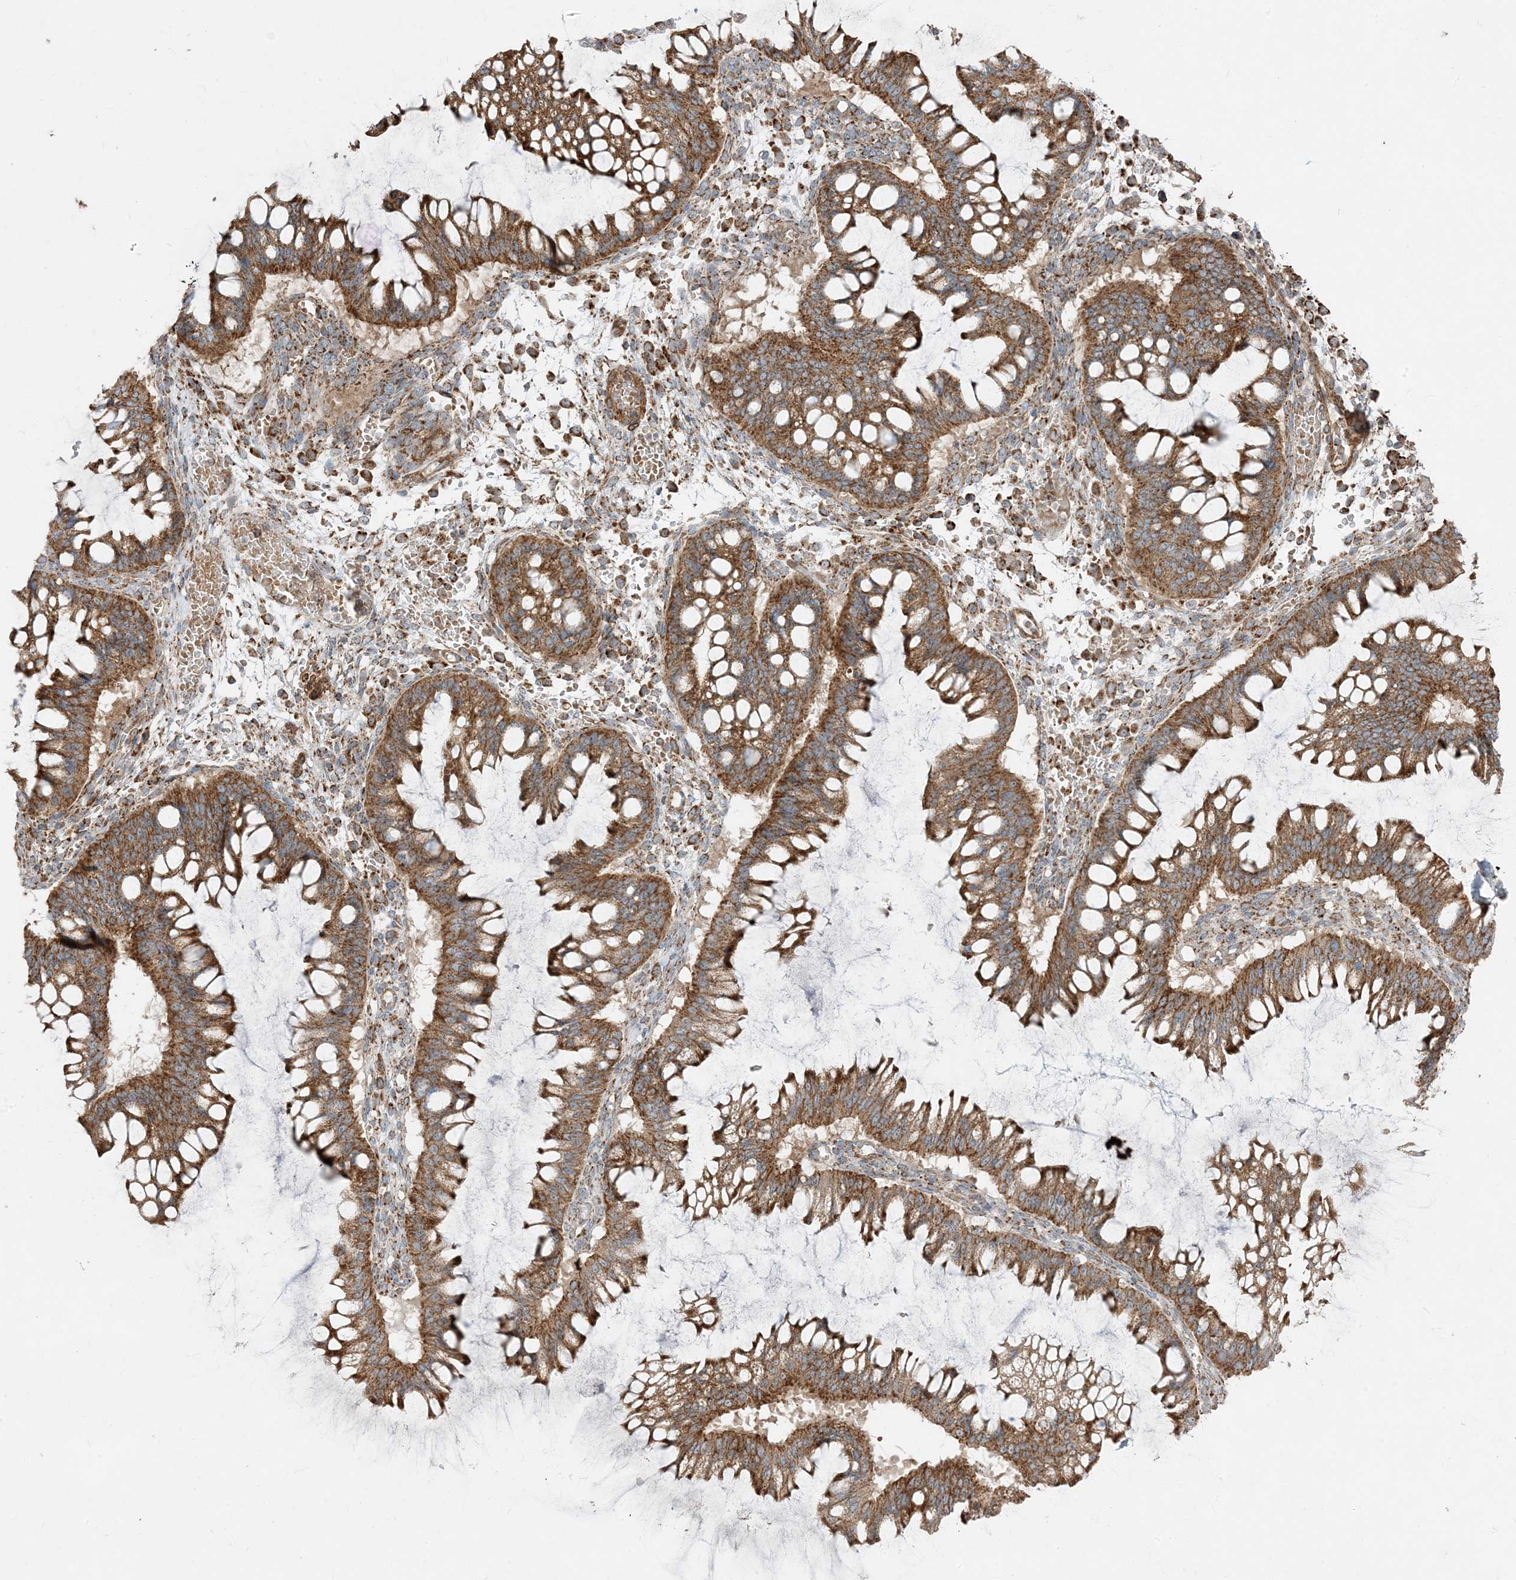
{"staining": {"intensity": "strong", "quantity": ">75%", "location": "cytoplasmic/membranous"}, "tissue": "ovarian cancer", "cell_type": "Tumor cells", "image_type": "cancer", "snomed": [{"axis": "morphology", "description": "Cystadenocarcinoma, mucinous, NOS"}, {"axis": "topography", "description": "Ovary"}], "caption": "Immunohistochemistry (DAB) staining of human ovarian mucinous cystadenocarcinoma shows strong cytoplasmic/membranous protein positivity in approximately >75% of tumor cells. (Stains: DAB in brown, nuclei in blue, Microscopy: brightfield microscopy at high magnification).", "gene": "AARS2", "patient": {"sex": "female", "age": 73}}